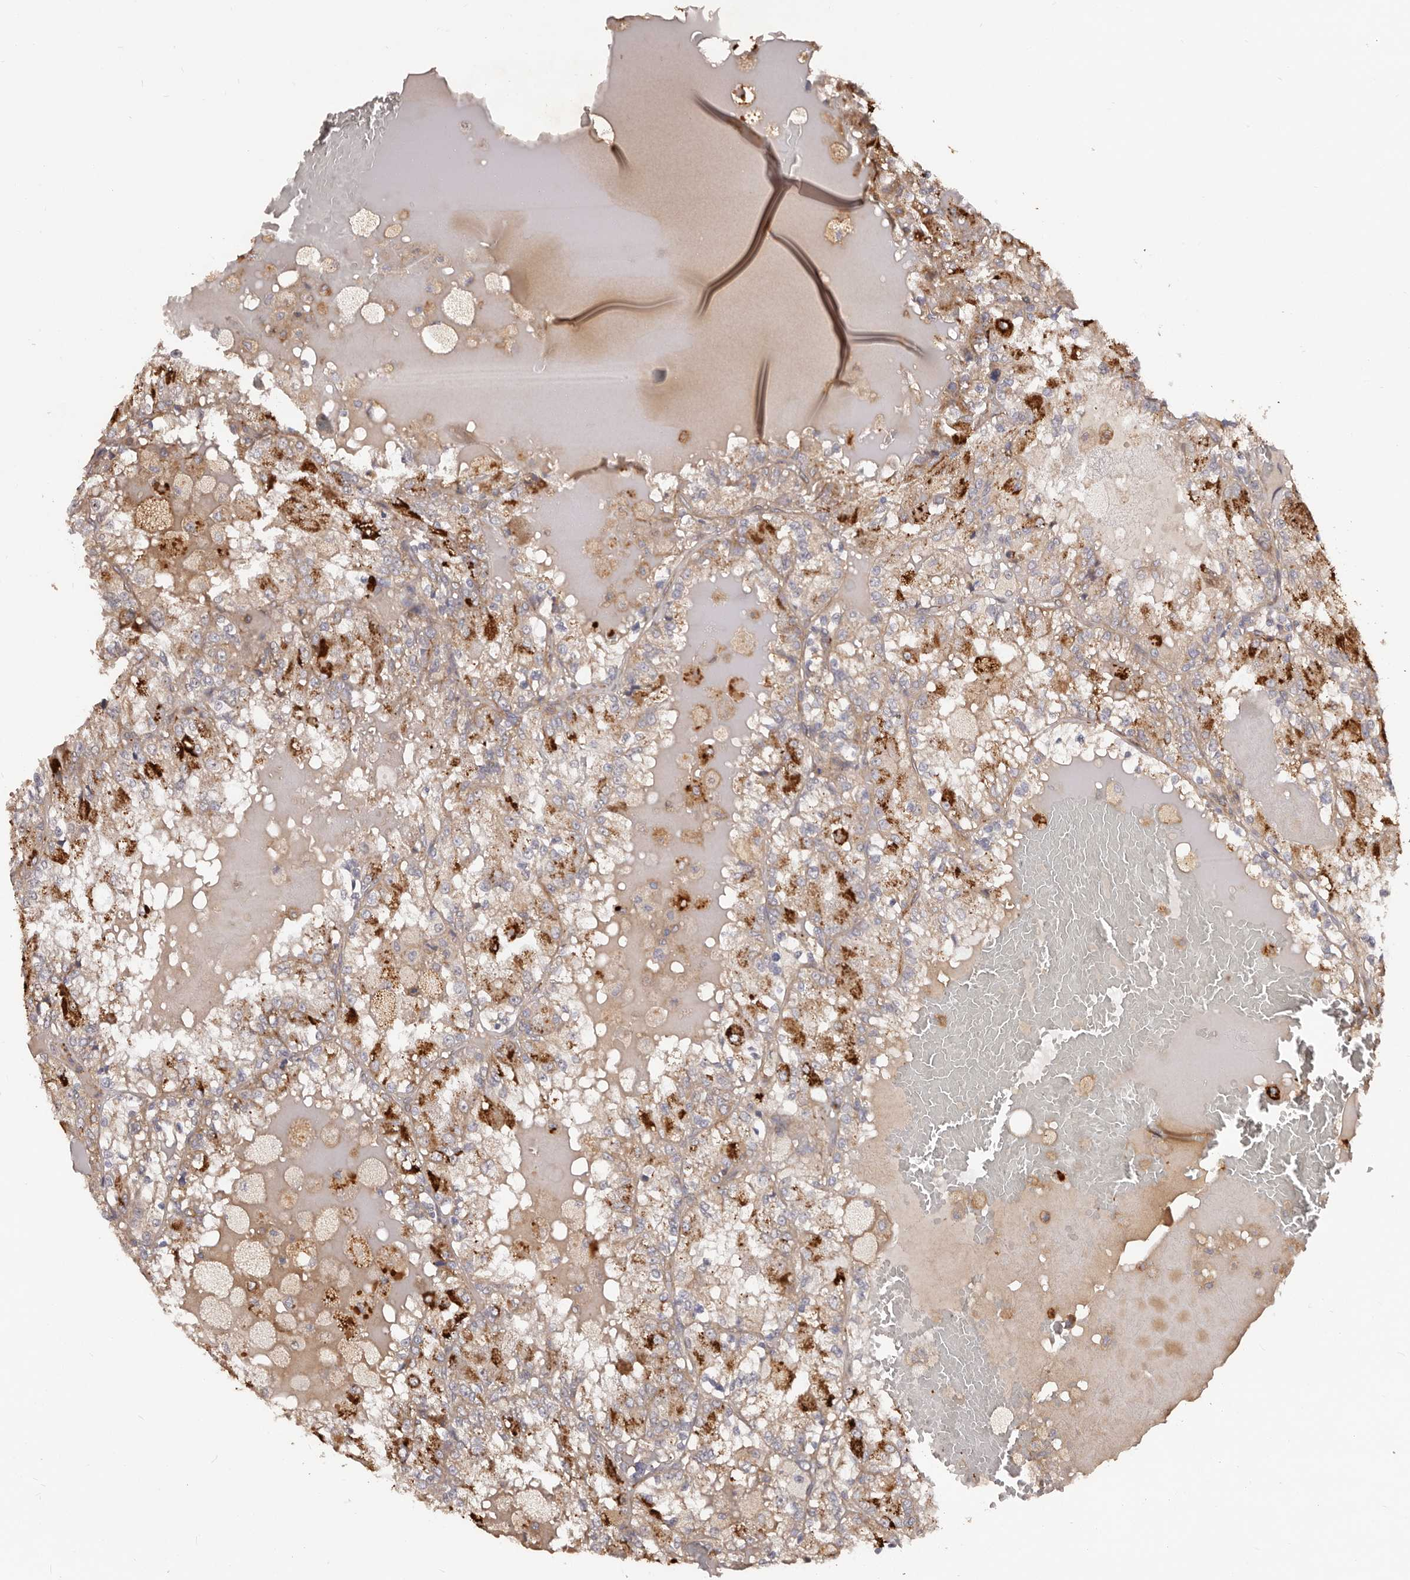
{"staining": {"intensity": "strong", "quantity": "<25%", "location": "cytoplasmic/membranous"}, "tissue": "renal cancer", "cell_type": "Tumor cells", "image_type": "cancer", "snomed": [{"axis": "morphology", "description": "Adenocarcinoma, NOS"}, {"axis": "topography", "description": "Kidney"}], "caption": "The immunohistochemical stain labels strong cytoplasmic/membranous expression in tumor cells of renal adenocarcinoma tissue.", "gene": "GTPBP1", "patient": {"sex": "female", "age": 56}}